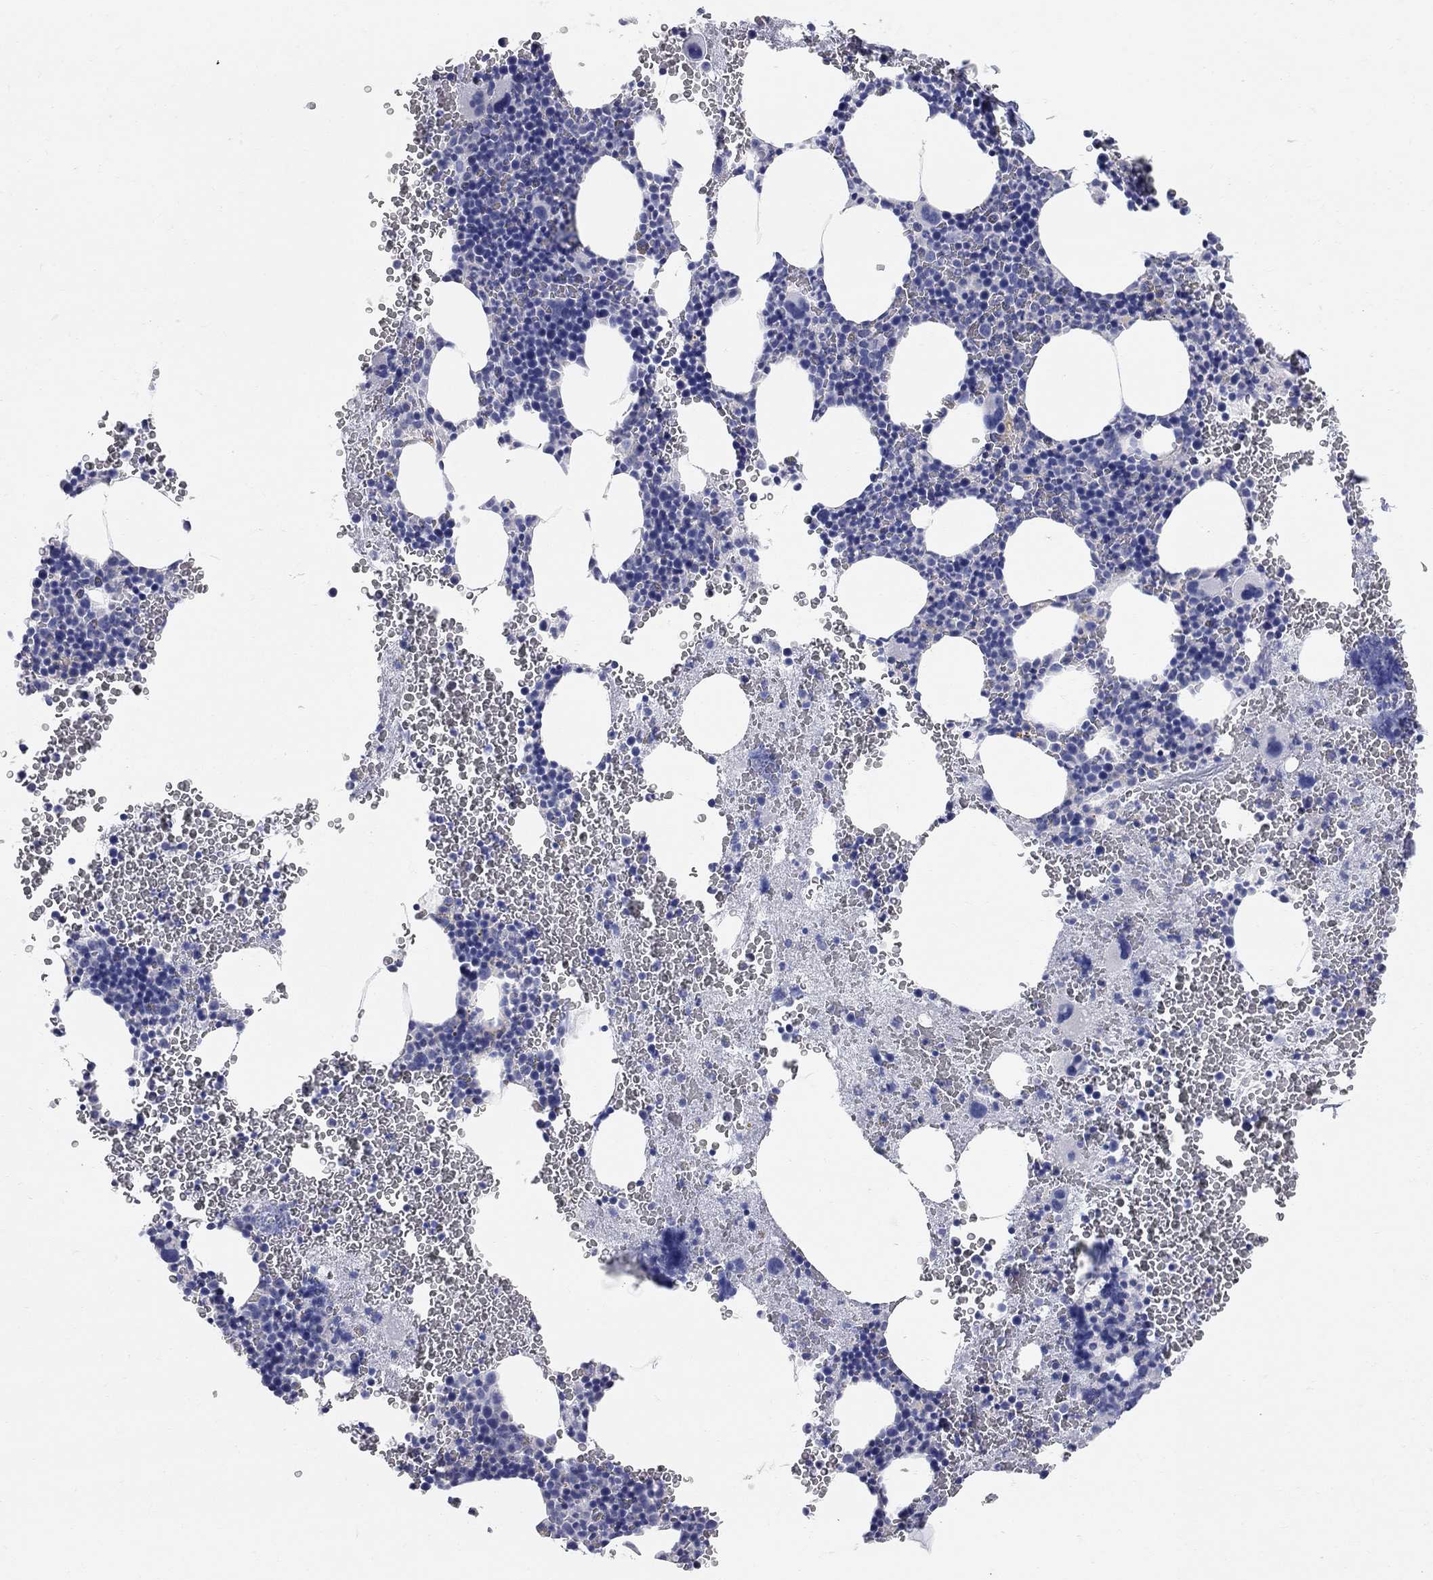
{"staining": {"intensity": "negative", "quantity": "none", "location": "none"}, "tissue": "bone marrow", "cell_type": "Hematopoietic cells", "image_type": "normal", "snomed": [{"axis": "morphology", "description": "Normal tissue, NOS"}, {"axis": "topography", "description": "Bone marrow"}], "caption": "IHC of normal human bone marrow exhibits no positivity in hematopoietic cells. (Stains: DAB (3,3'-diaminobenzidine) IHC with hematoxylin counter stain, Microscopy: brightfield microscopy at high magnification).", "gene": "AOX1", "patient": {"sex": "male", "age": 50}}